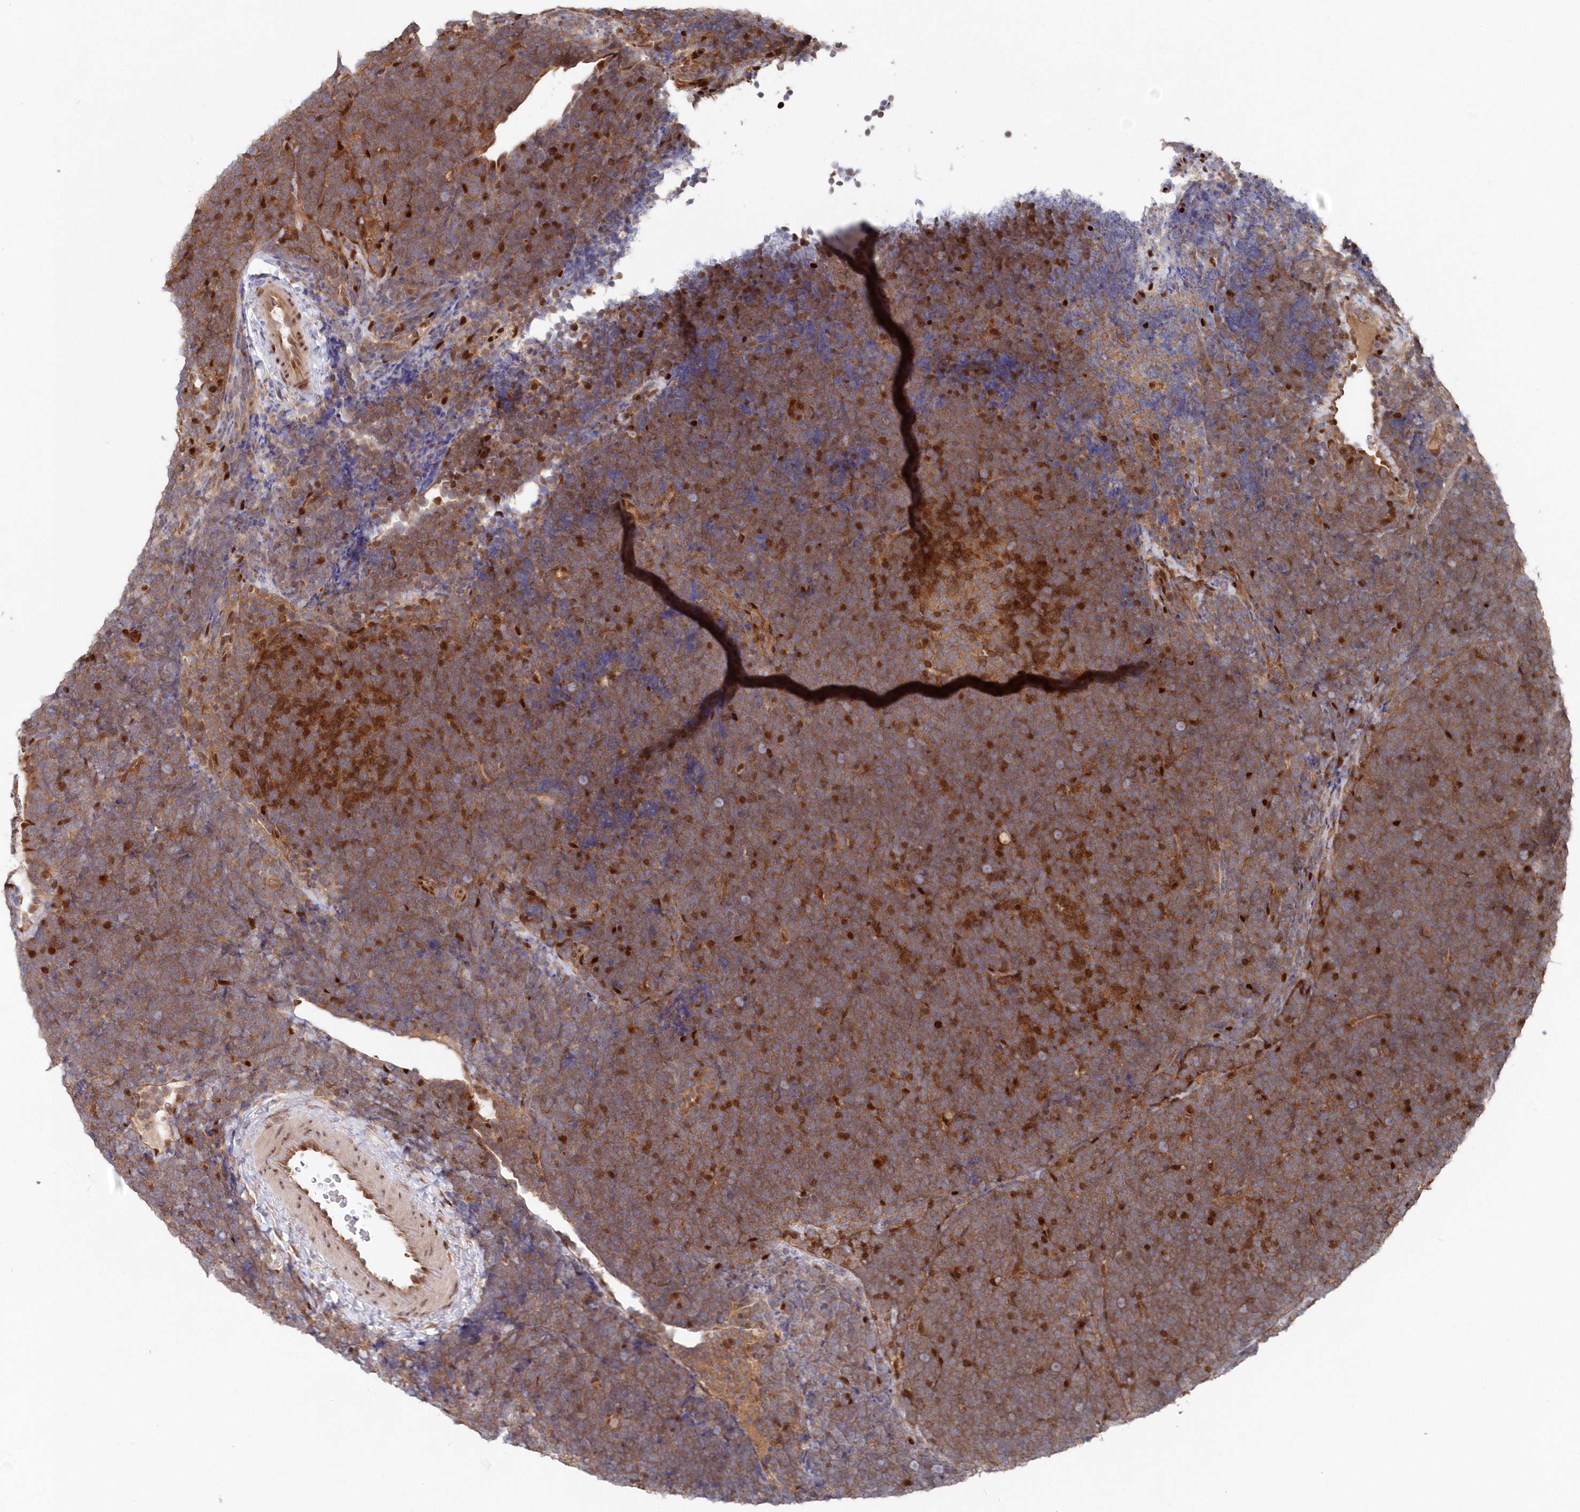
{"staining": {"intensity": "moderate", "quantity": ">75%", "location": "cytoplasmic/membranous"}, "tissue": "lymphoma", "cell_type": "Tumor cells", "image_type": "cancer", "snomed": [{"axis": "morphology", "description": "Malignant lymphoma, non-Hodgkin's type, High grade"}, {"axis": "topography", "description": "Lymph node"}], "caption": "Immunohistochemical staining of human malignant lymphoma, non-Hodgkin's type (high-grade) exhibits moderate cytoplasmic/membranous protein staining in approximately >75% of tumor cells. (brown staining indicates protein expression, while blue staining denotes nuclei).", "gene": "ABHD14B", "patient": {"sex": "male", "age": 13}}